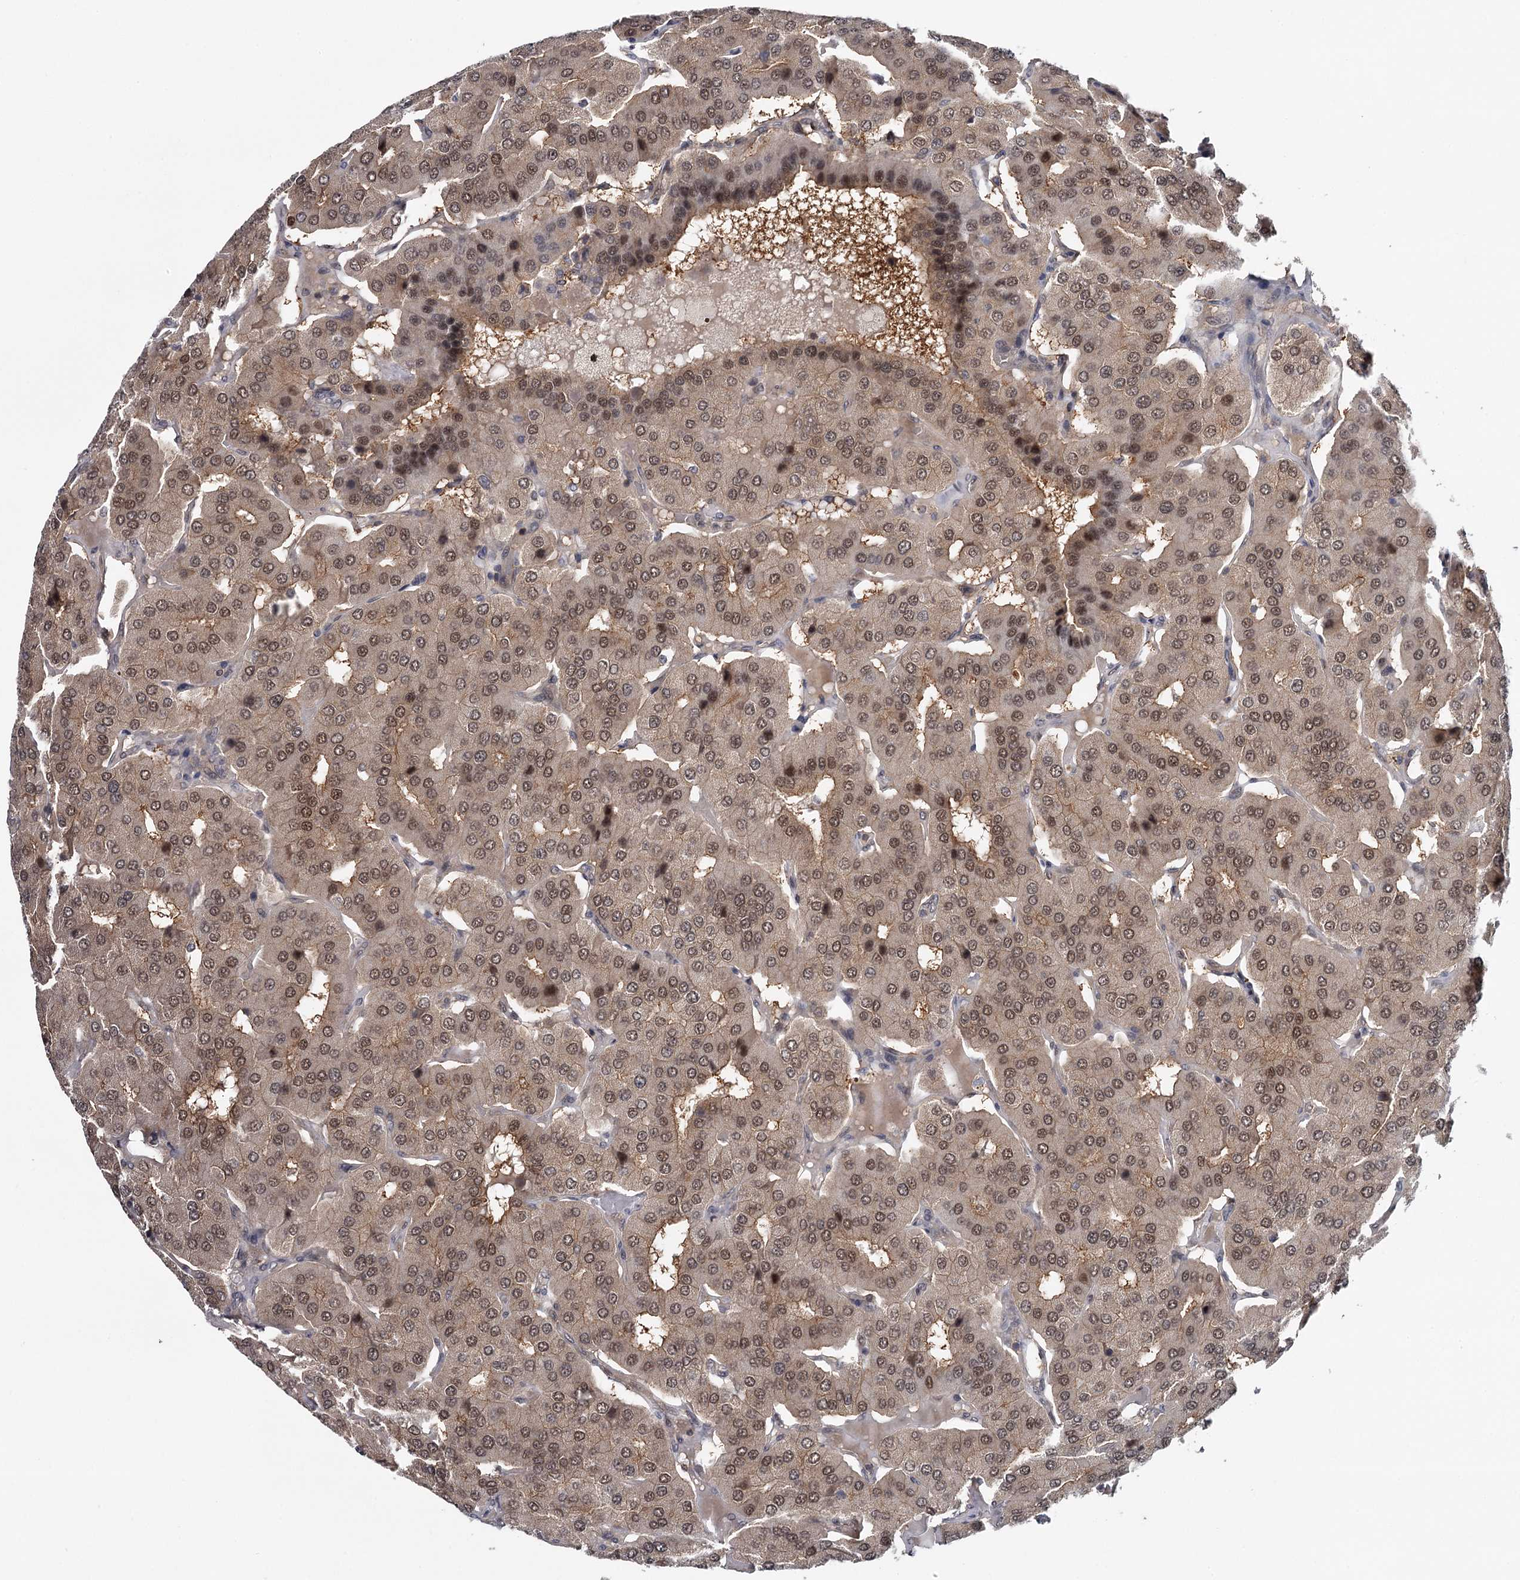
{"staining": {"intensity": "weak", "quantity": ">75%", "location": "cytoplasmic/membranous,nuclear"}, "tissue": "parathyroid gland", "cell_type": "Glandular cells", "image_type": "normal", "snomed": [{"axis": "morphology", "description": "Normal tissue, NOS"}, {"axis": "morphology", "description": "Adenoma, NOS"}, {"axis": "topography", "description": "Parathyroid gland"}], "caption": "A photomicrograph of human parathyroid gland stained for a protein shows weak cytoplasmic/membranous,nuclear brown staining in glandular cells. (DAB (3,3'-diaminobenzidine) = brown stain, brightfield microscopy at high magnification).", "gene": "GTSF1", "patient": {"sex": "female", "age": 86}}